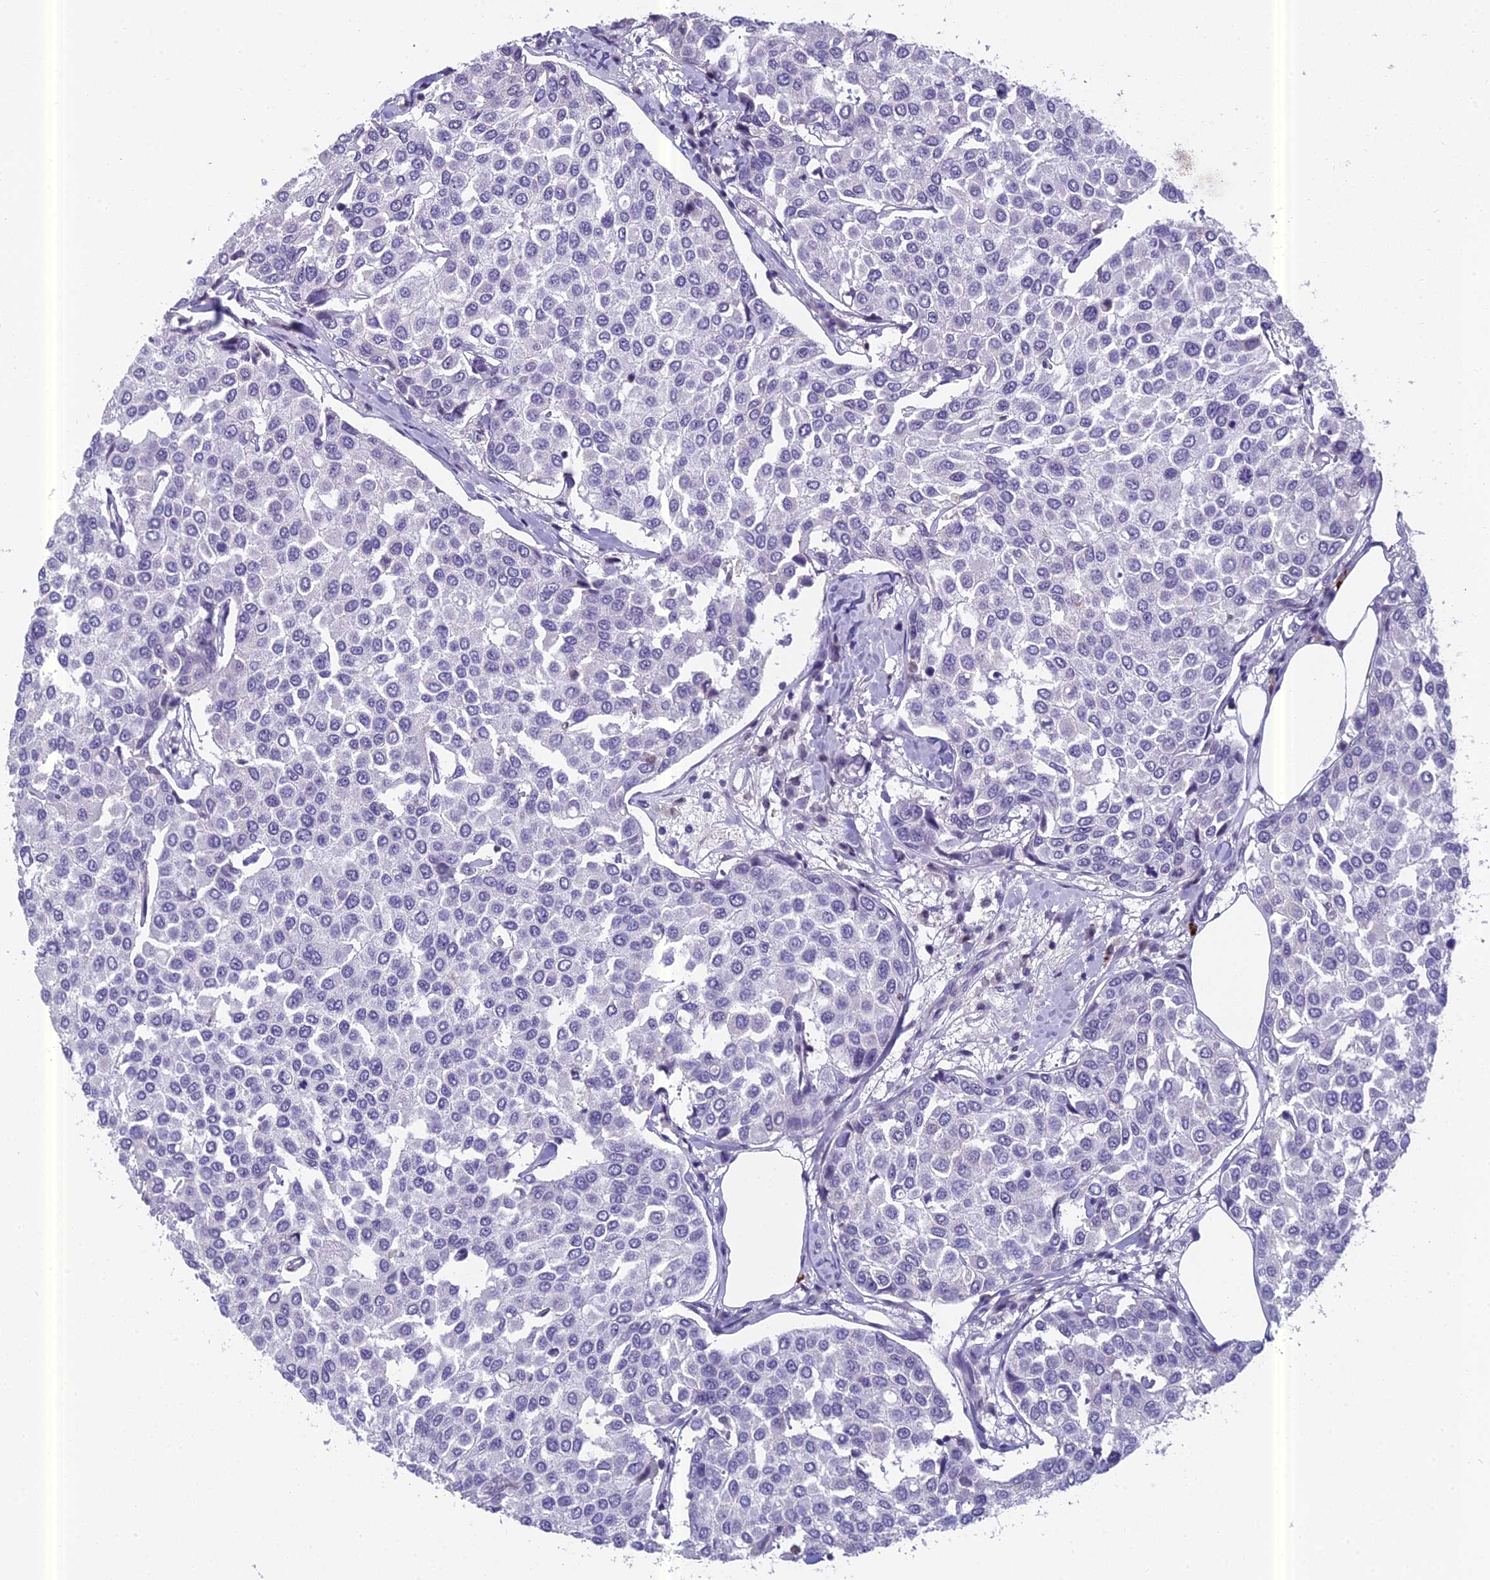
{"staining": {"intensity": "negative", "quantity": "none", "location": "none"}, "tissue": "breast cancer", "cell_type": "Tumor cells", "image_type": "cancer", "snomed": [{"axis": "morphology", "description": "Duct carcinoma"}, {"axis": "topography", "description": "Breast"}], "caption": "Breast cancer (invasive ductal carcinoma) was stained to show a protein in brown. There is no significant positivity in tumor cells.", "gene": "RGS17", "patient": {"sex": "female", "age": 55}}